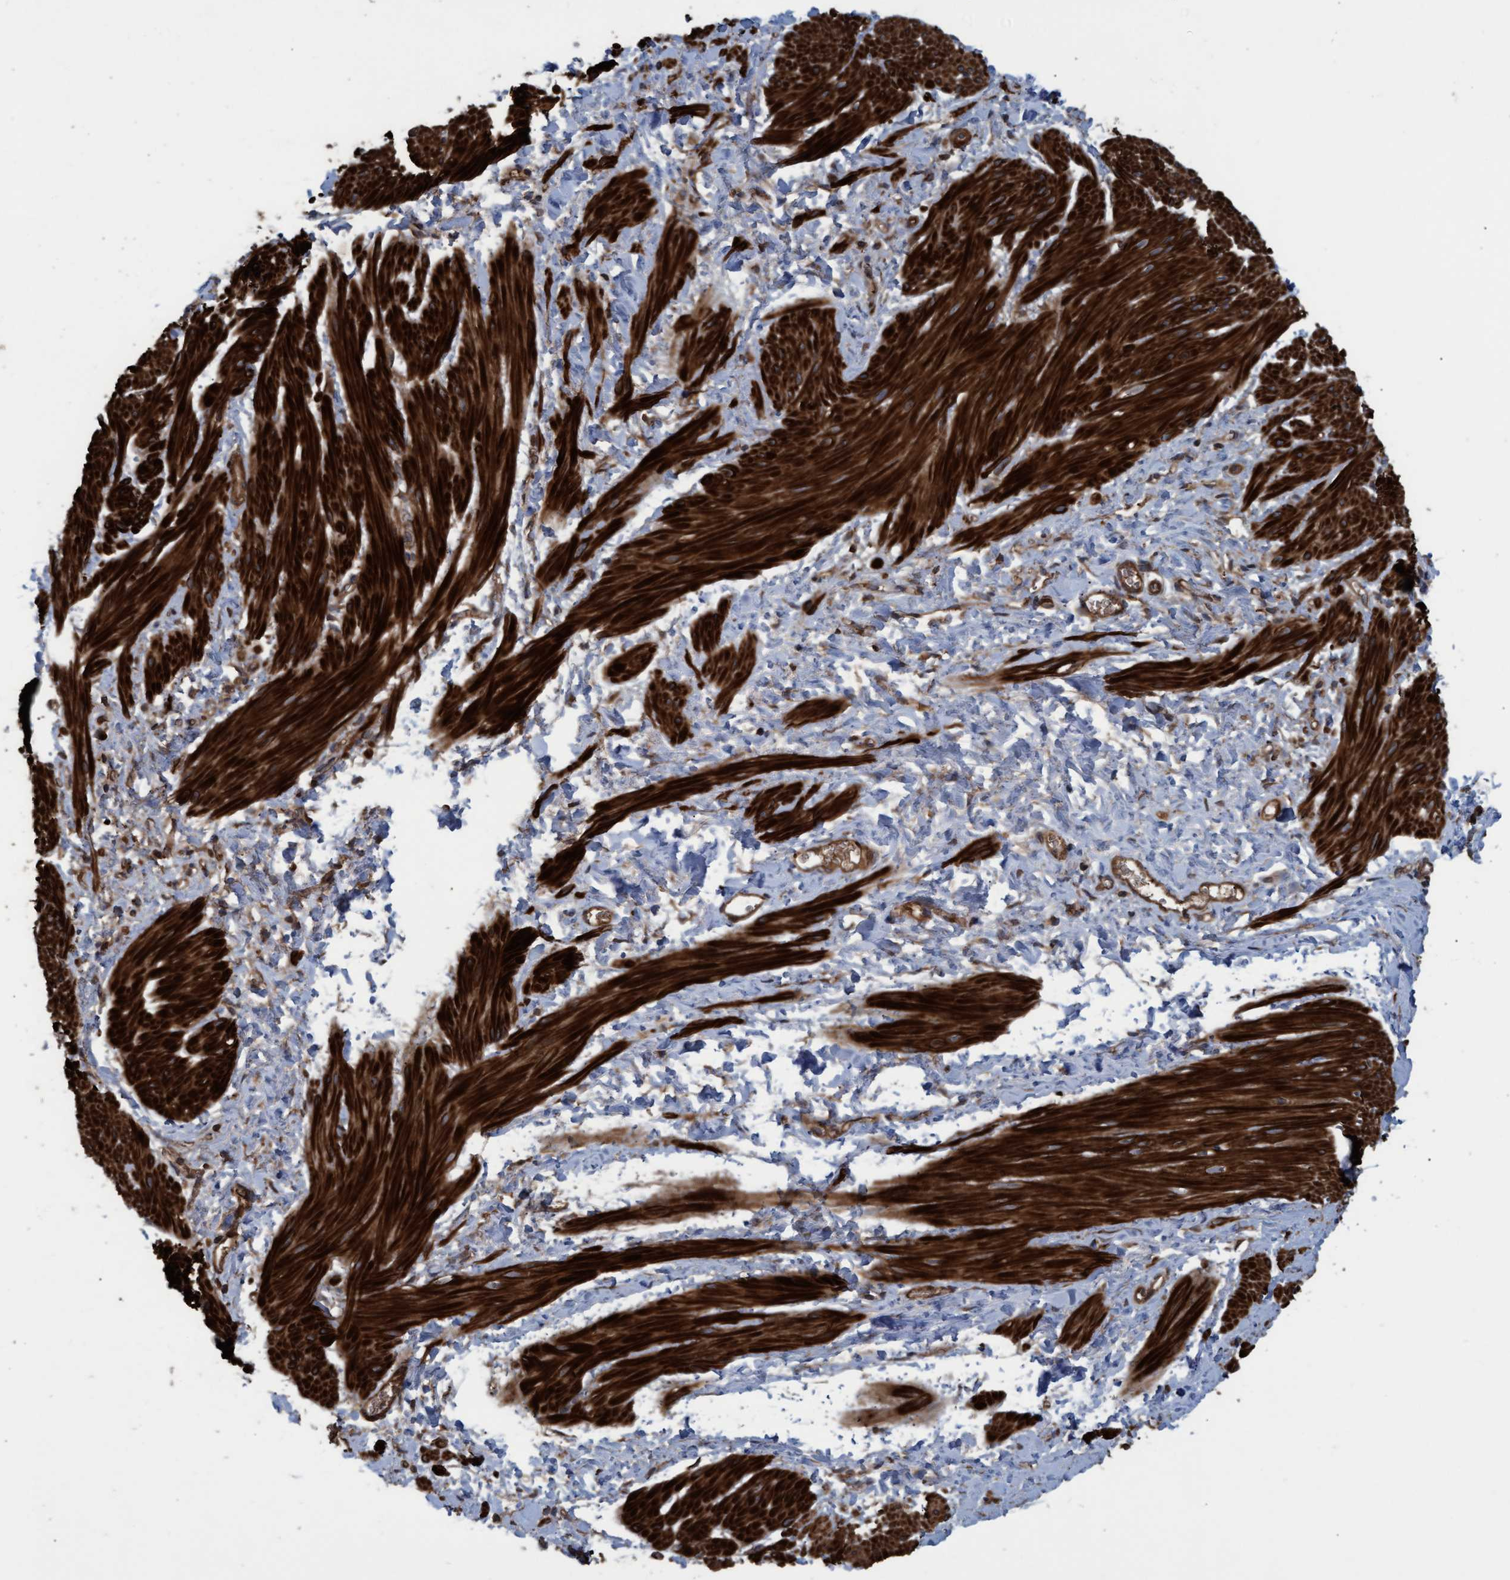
{"staining": {"intensity": "strong", "quantity": ">75%", "location": "cytoplasmic/membranous"}, "tissue": "smooth muscle", "cell_type": "Smooth muscle cells", "image_type": "normal", "snomed": [{"axis": "morphology", "description": "Normal tissue, NOS"}, {"axis": "topography", "description": "Smooth muscle"}], "caption": "High-magnification brightfield microscopy of benign smooth muscle stained with DAB (brown) and counterstained with hematoxylin (blue). smooth muscle cells exhibit strong cytoplasmic/membranous staining is seen in approximately>75% of cells.", "gene": "GGT6", "patient": {"sex": "male", "age": 16}}